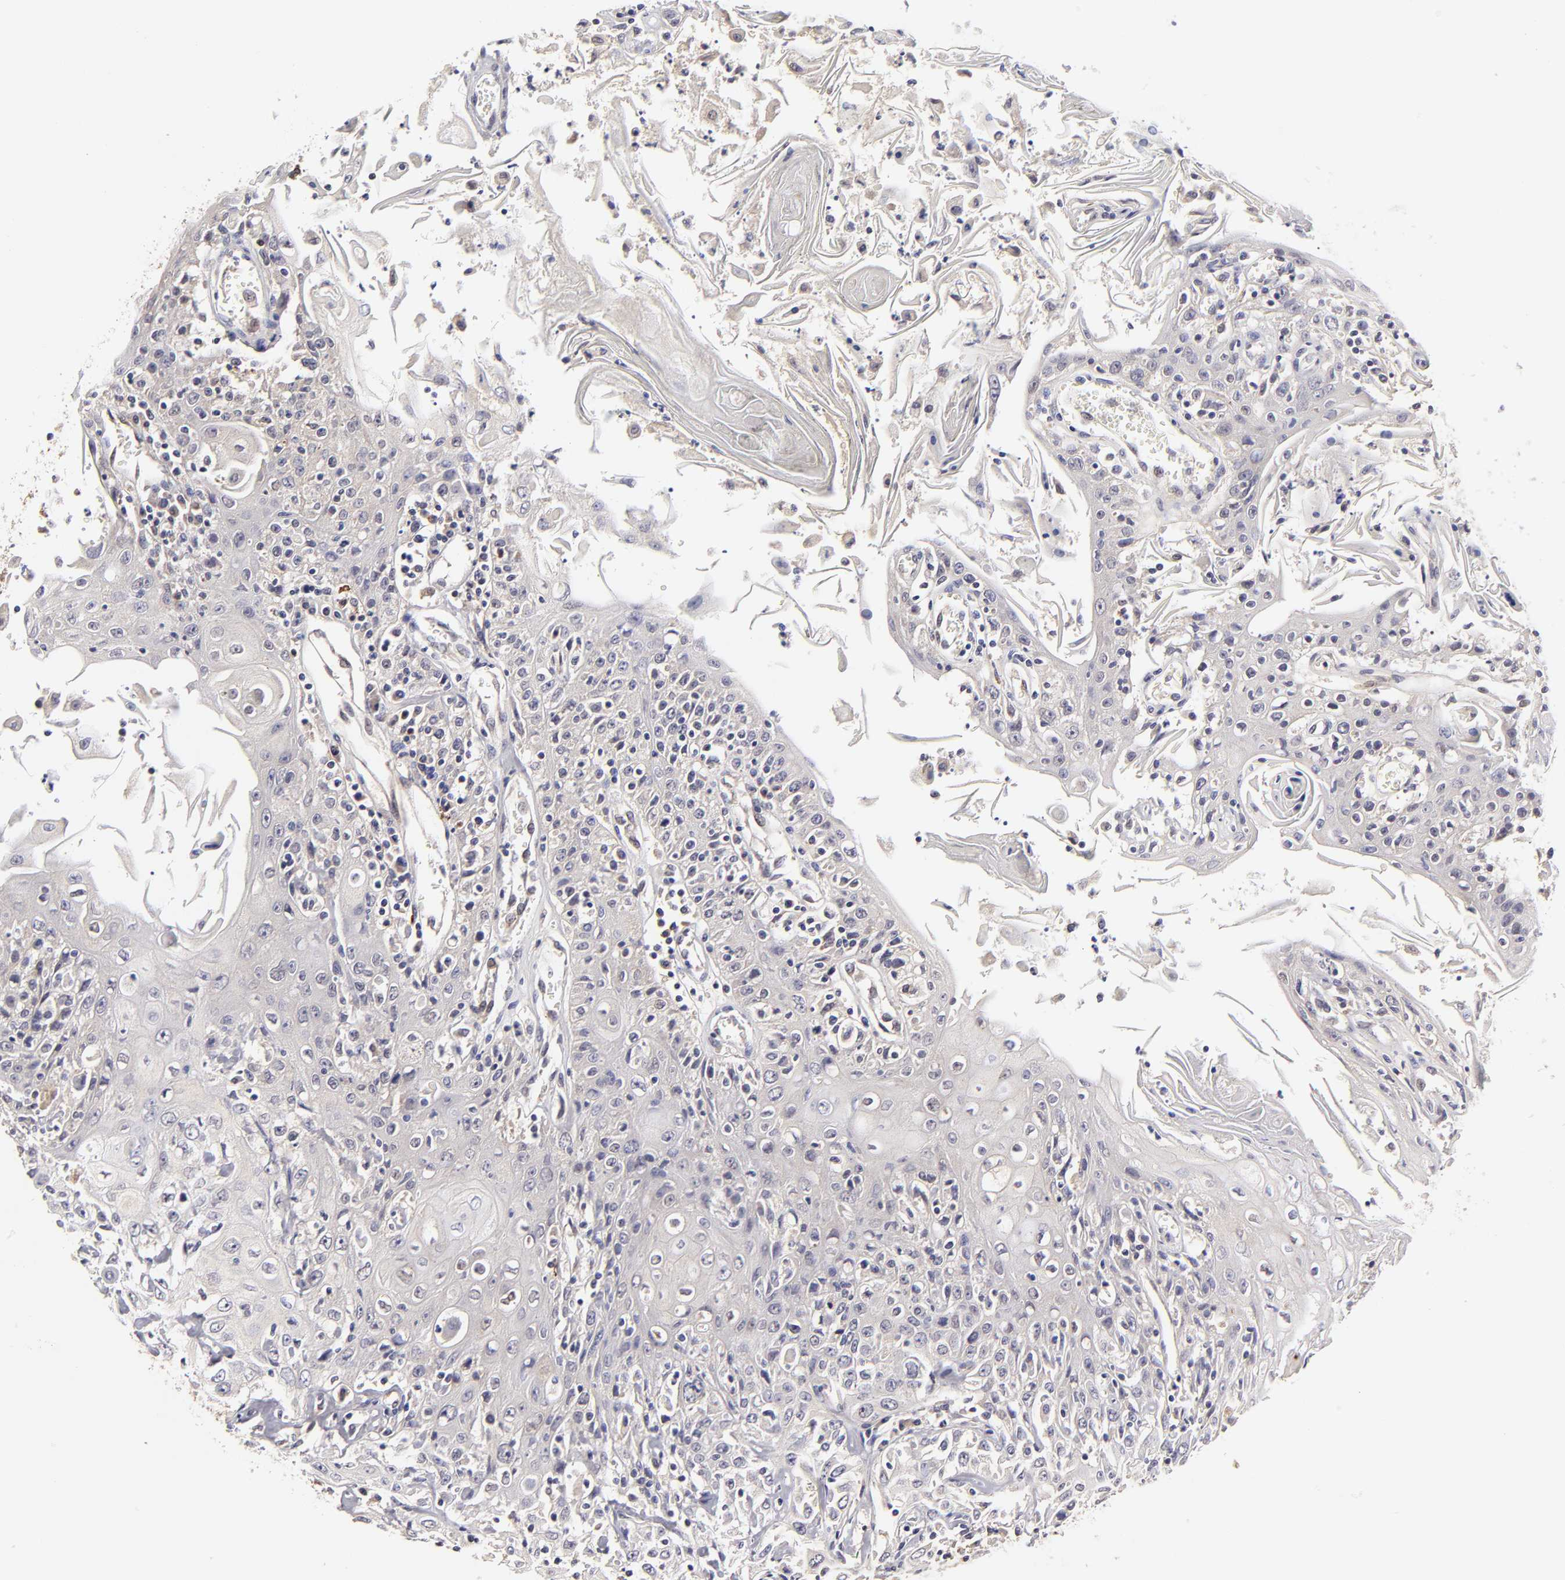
{"staining": {"intensity": "negative", "quantity": "none", "location": "none"}, "tissue": "head and neck cancer", "cell_type": "Tumor cells", "image_type": "cancer", "snomed": [{"axis": "morphology", "description": "Squamous cell carcinoma, NOS"}, {"axis": "topography", "description": "Oral tissue"}, {"axis": "topography", "description": "Head-Neck"}], "caption": "The micrograph displays no staining of tumor cells in head and neck cancer.", "gene": "BTG2", "patient": {"sex": "female", "age": 76}}